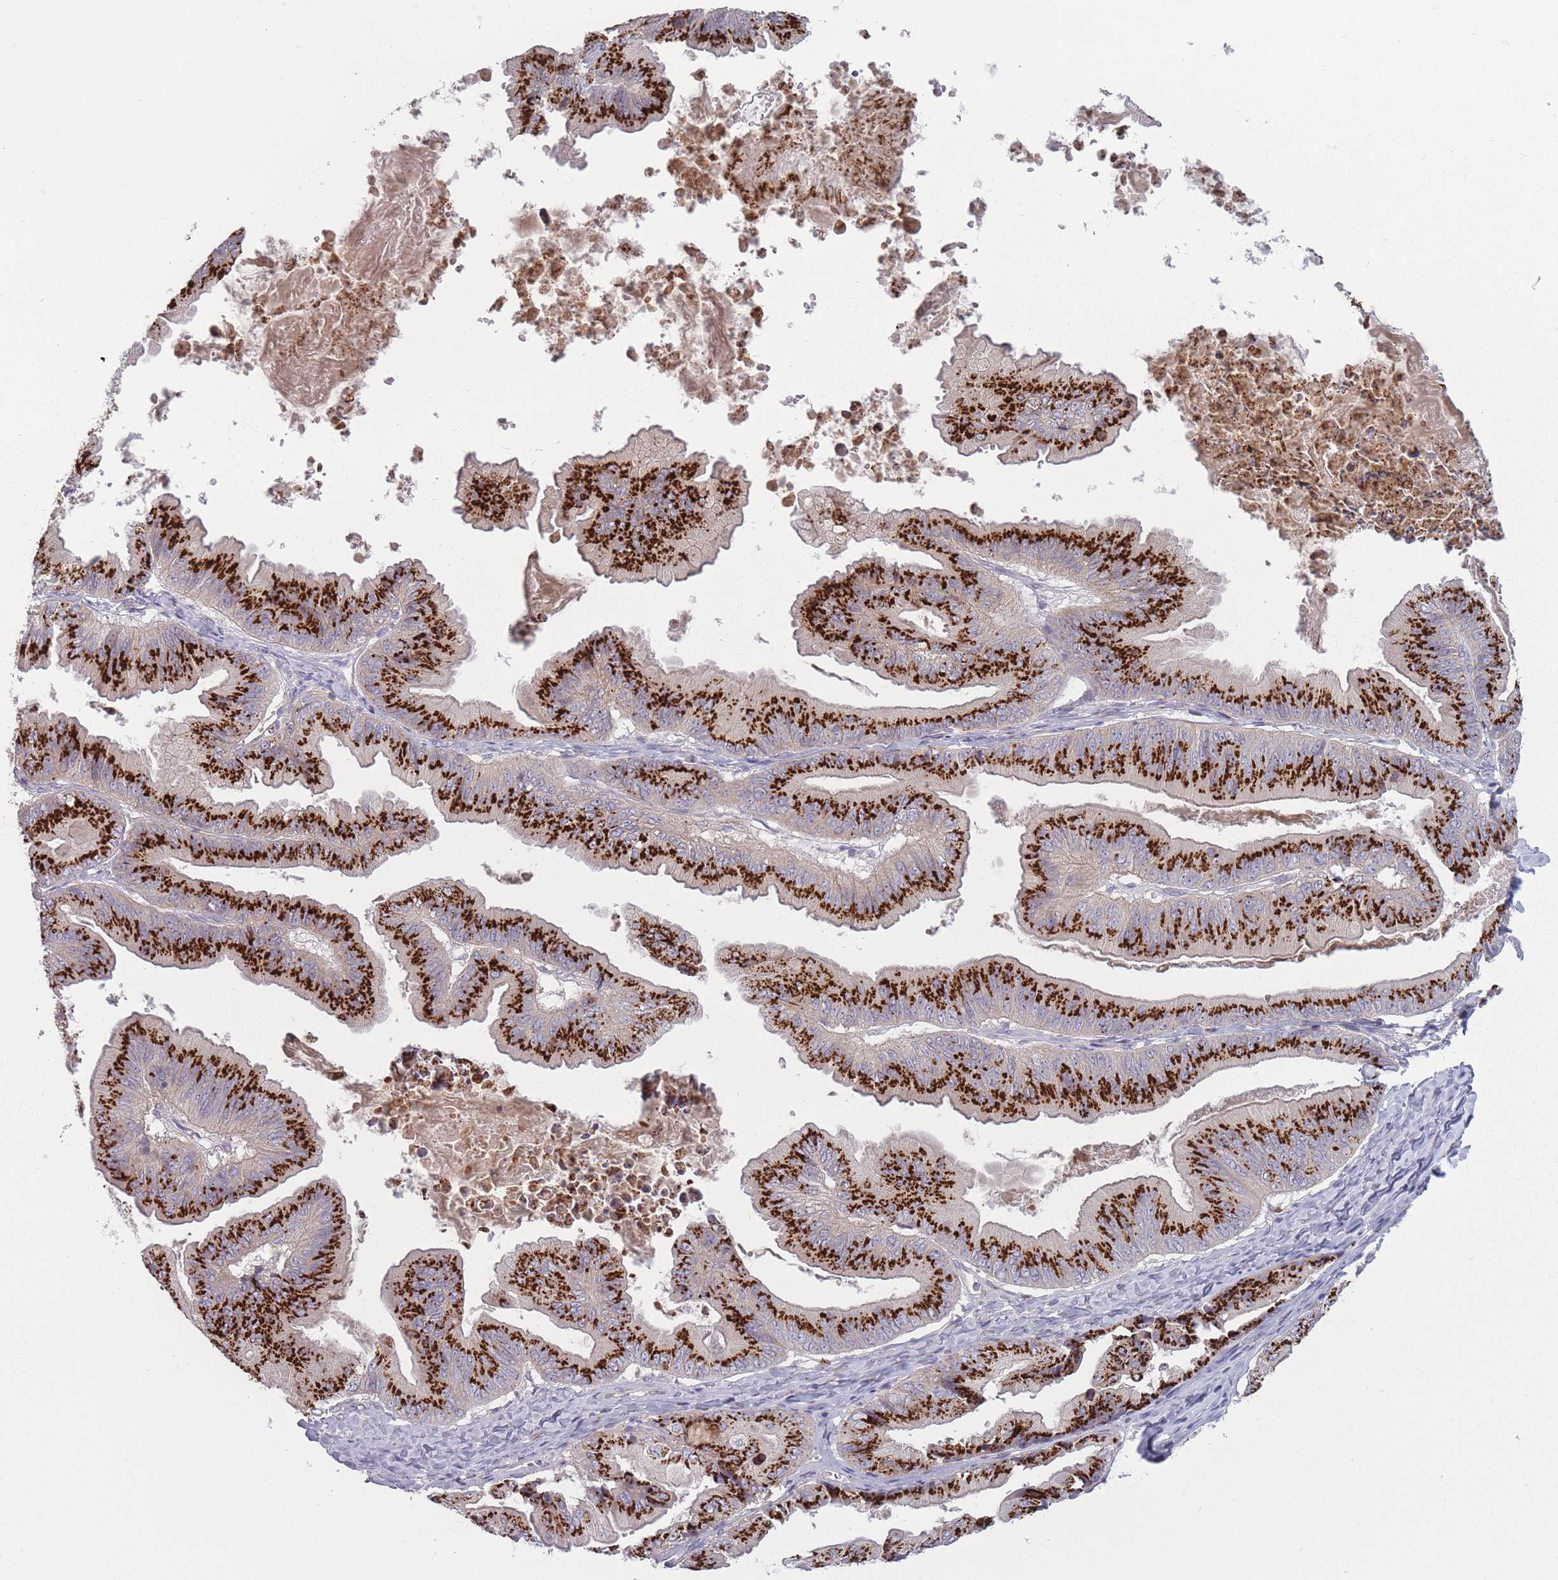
{"staining": {"intensity": "strong", "quantity": ">75%", "location": "cytoplasmic/membranous"}, "tissue": "ovarian cancer", "cell_type": "Tumor cells", "image_type": "cancer", "snomed": [{"axis": "morphology", "description": "Cystadenocarcinoma, mucinous, NOS"}, {"axis": "topography", "description": "Ovary"}], "caption": "Human ovarian cancer stained for a protein (brown) displays strong cytoplasmic/membranous positive staining in about >75% of tumor cells.", "gene": "AKAIN1", "patient": {"sex": "female", "age": 61}}